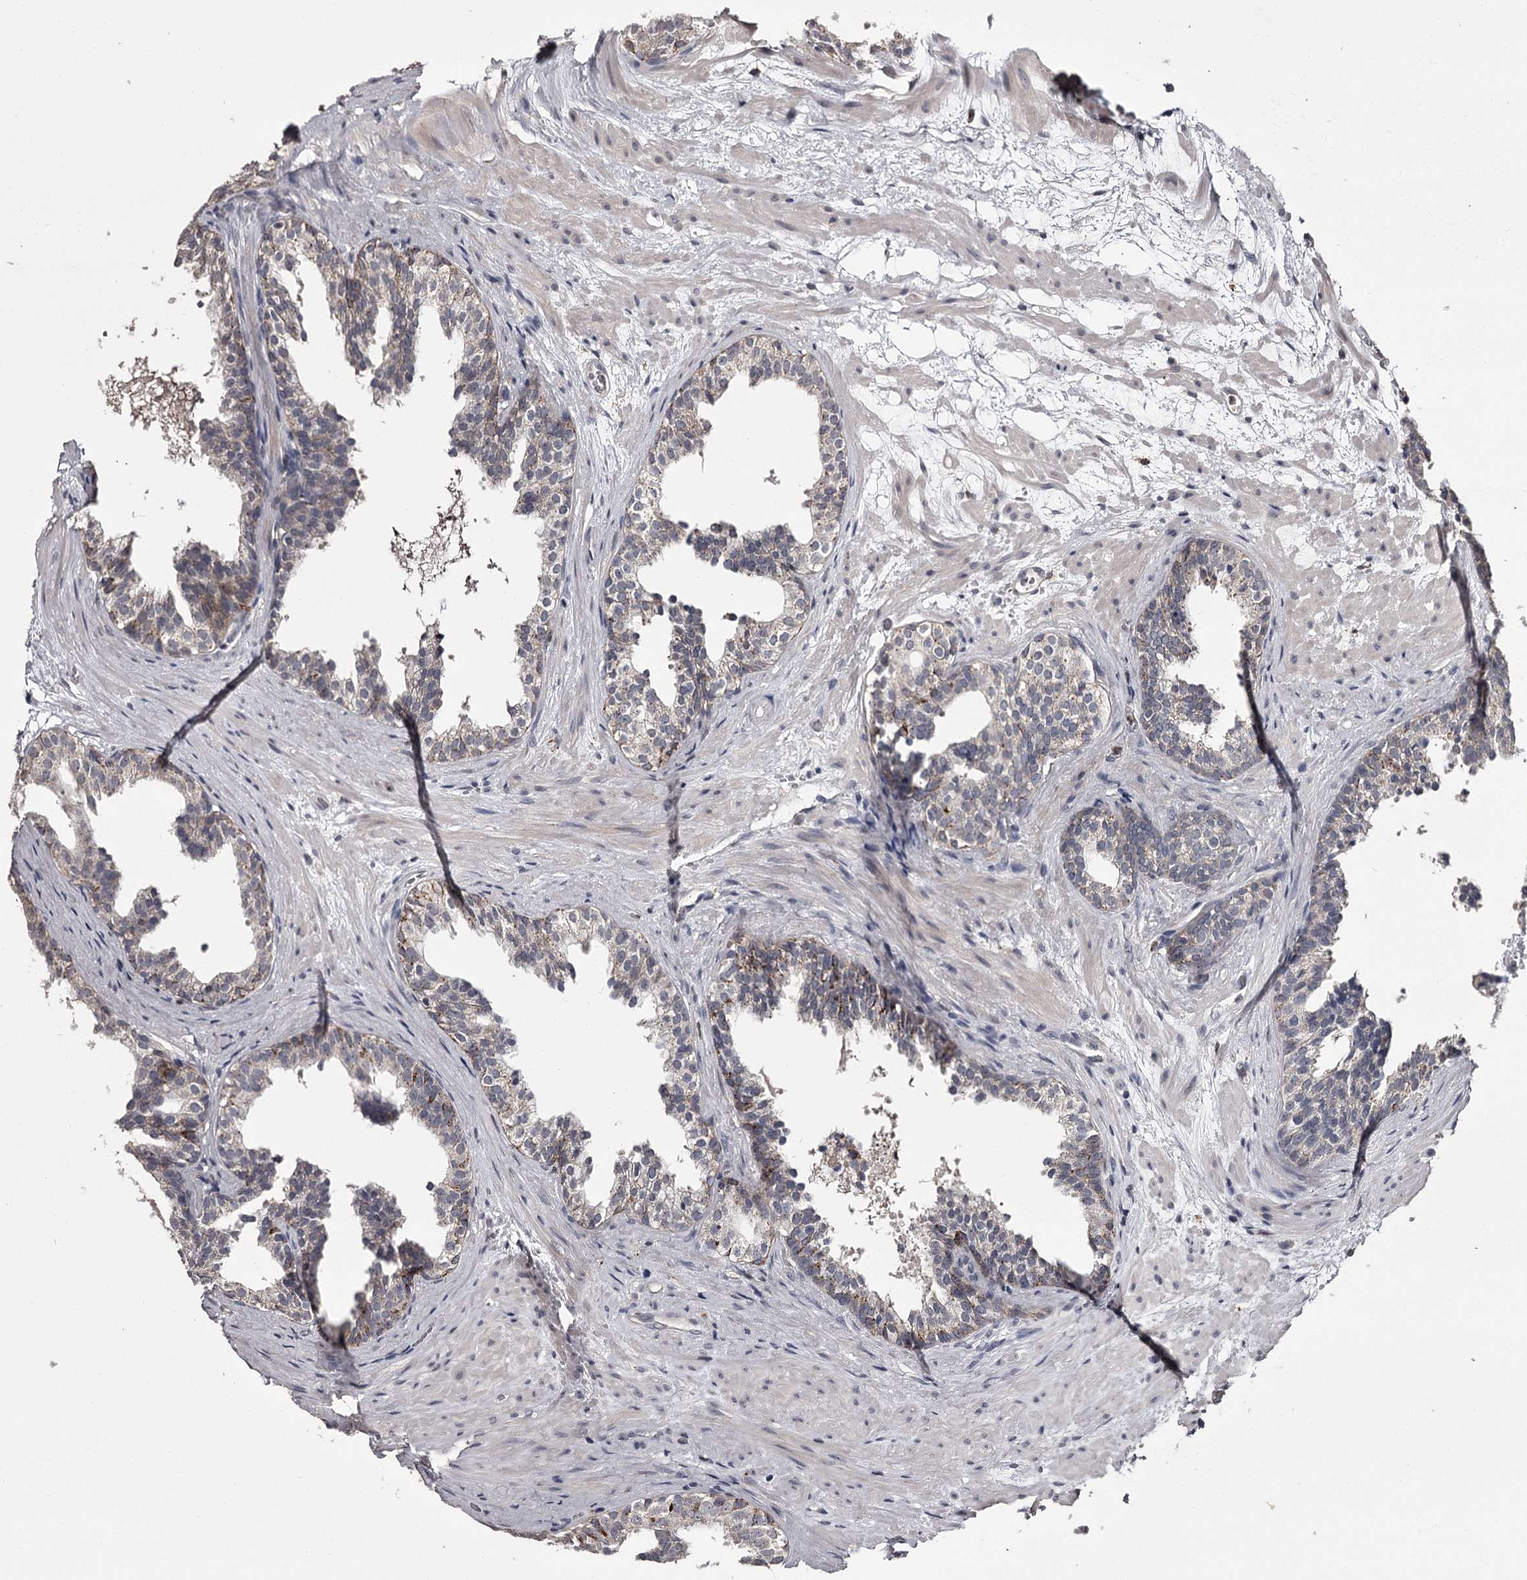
{"staining": {"intensity": "moderate", "quantity": "<25%", "location": "cytoplasmic/membranous"}, "tissue": "prostate cancer", "cell_type": "Tumor cells", "image_type": "cancer", "snomed": [{"axis": "morphology", "description": "Adenocarcinoma, High grade"}, {"axis": "topography", "description": "Prostate"}], "caption": "This micrograph shows immunohistochemistry (IHC) staining of adenocarcinoma (high-grade) (prostate), with low moderate cytoplasmic/membranous positivity in approximately <25% of tumor cells.", "gene": "SLC32A1", "patient": {"sex": "male", "age": 59}}